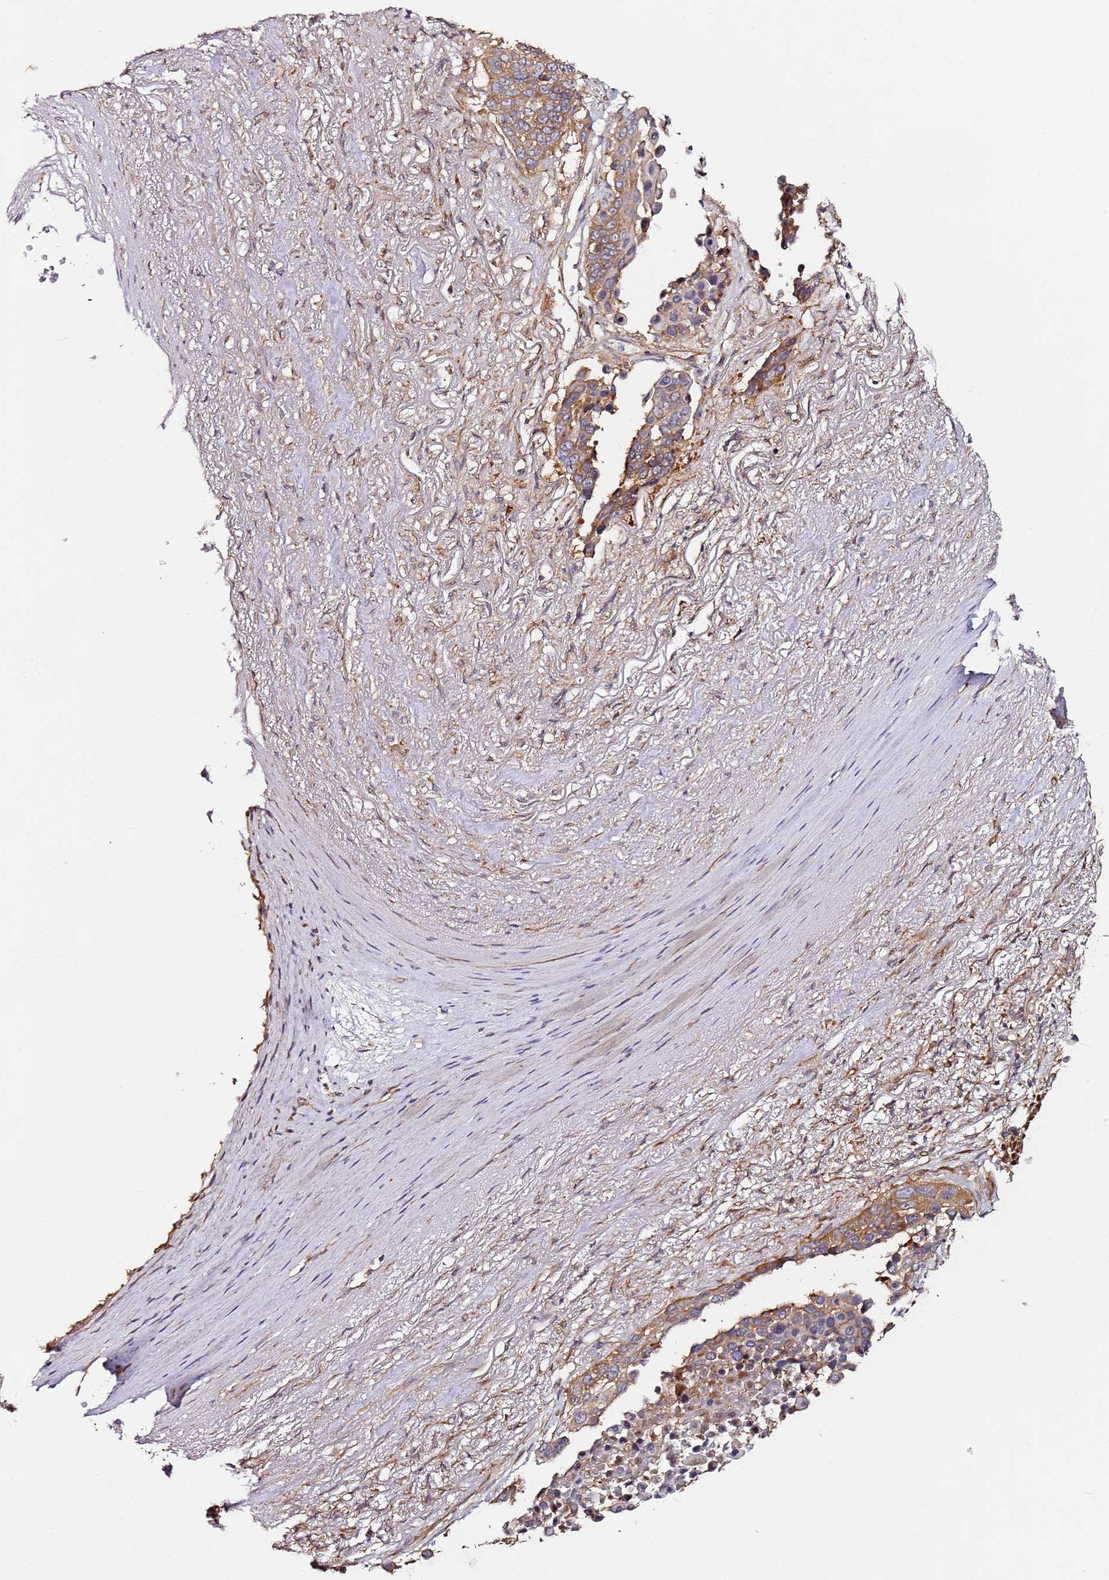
{"staining": {"intensity": "moderate", "quantity": ">75%", "location": "cytoplasmic/membranous"}, "tissue": "lung cancer", "cell_type": "Tumor cells", "image_type": "cancer", "snomed": [{"axis": "morphology", "description": "Normal tissue, NOS"}, {"axis": "morphology", "description": "Squamous cell carcinoma, NOS"}, {"axis": "topography", "description": "Lymph node"}, {"axis": "topography", "description": "Lung"}], "caption": "A high-resolution histopathology image shows immunohistochemistry staining of lung cancer, which shows moderate cytoplasmic/membranous positivity in approximately >75% of tumor cells.", "gene": "RPS3A", "patient": {"sex": "male", "age": 66}}